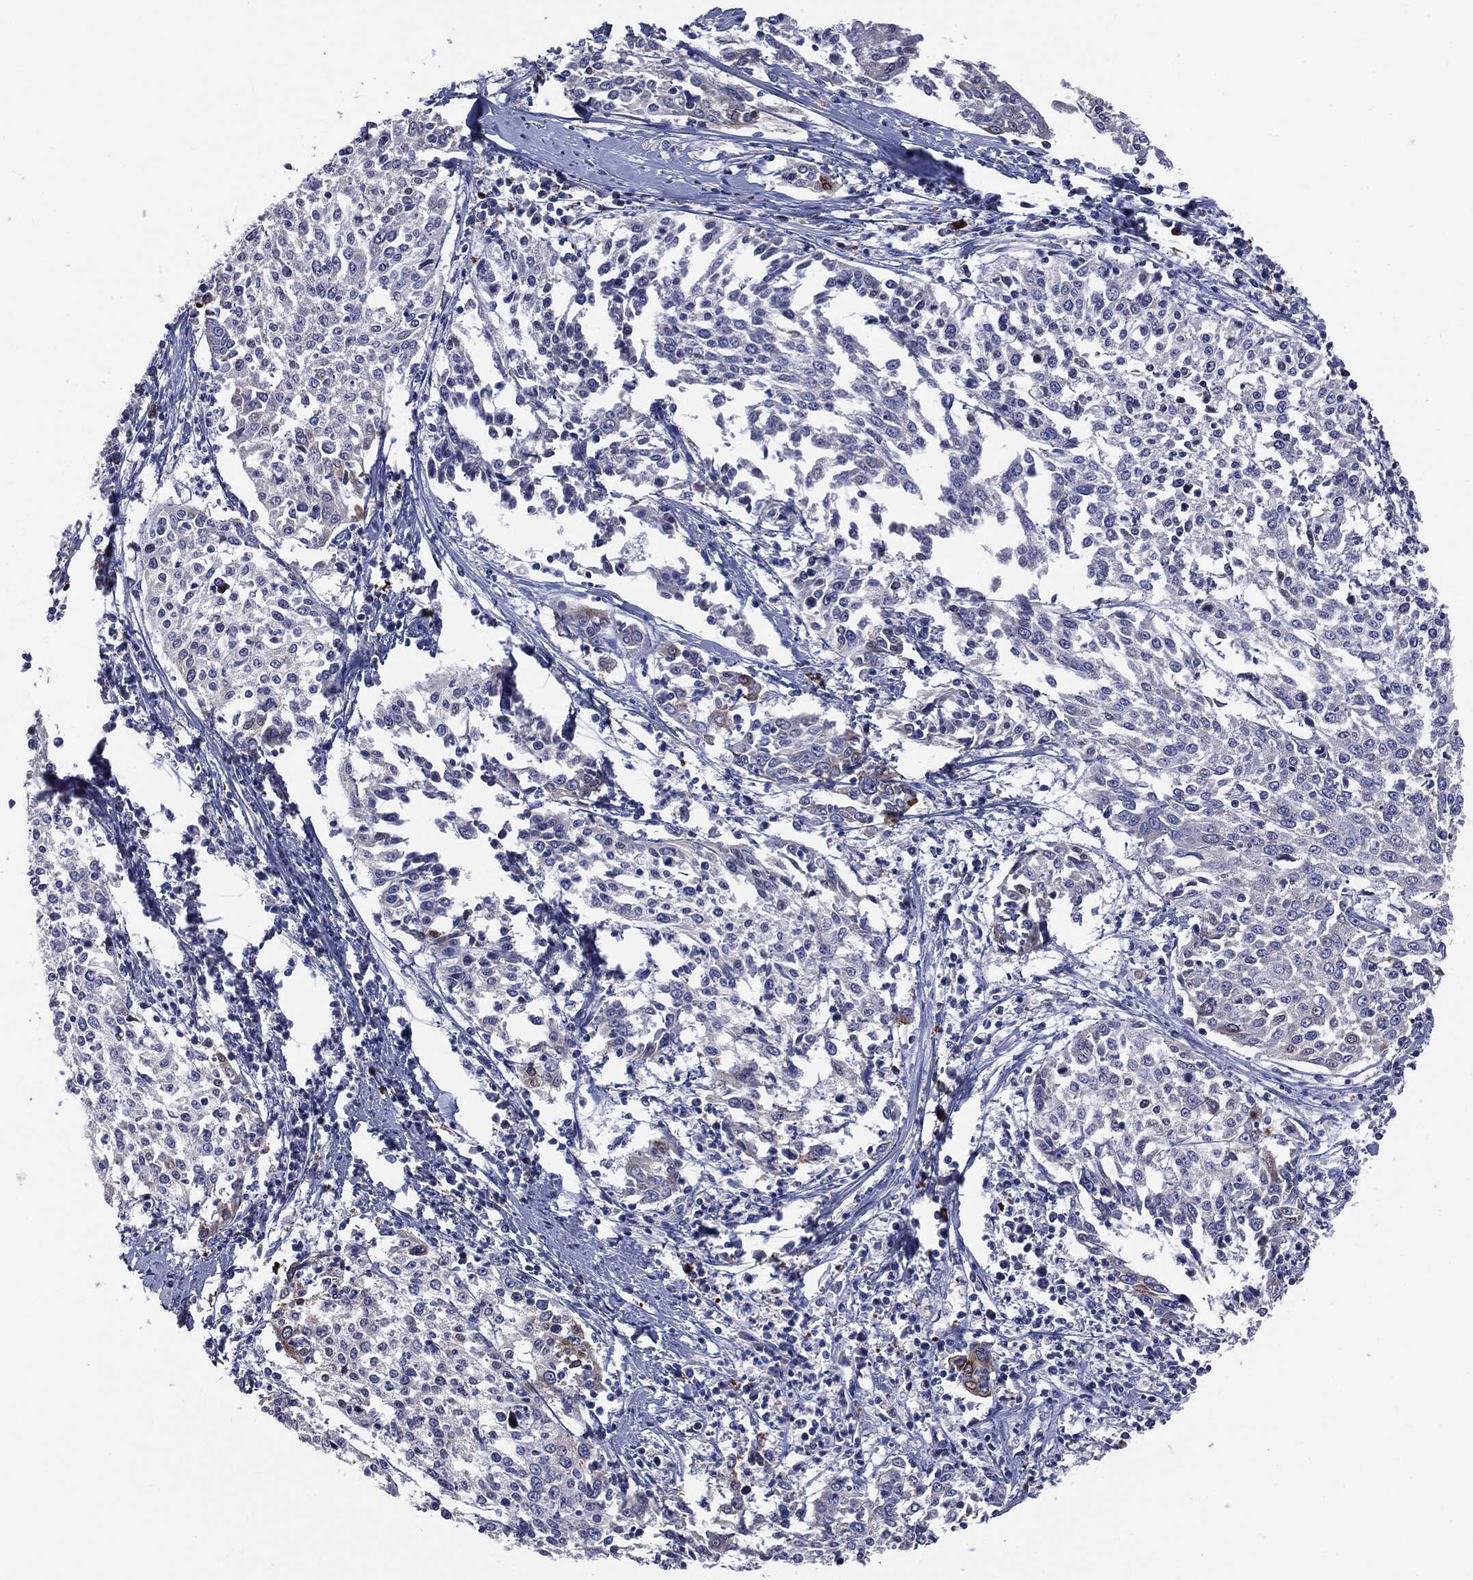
{"staining": {"intensity": "negative", "quantity": "none", "location": "none"}, "tissue": "cervical cancer", "cell_type": "Tumor cells", "image_type": "cancer", "snomed": [{"axis": "morphology", "description": "Squamous cell carcinoma, NOS"}, {"axis": "topography", "description": "Cervix"}], "caption": "There is no significant positivity in tumor cells of cervical squamous cell carcinoma.", "gene": "PTGS2", "patient": {"sex": "female", "age": 41}}